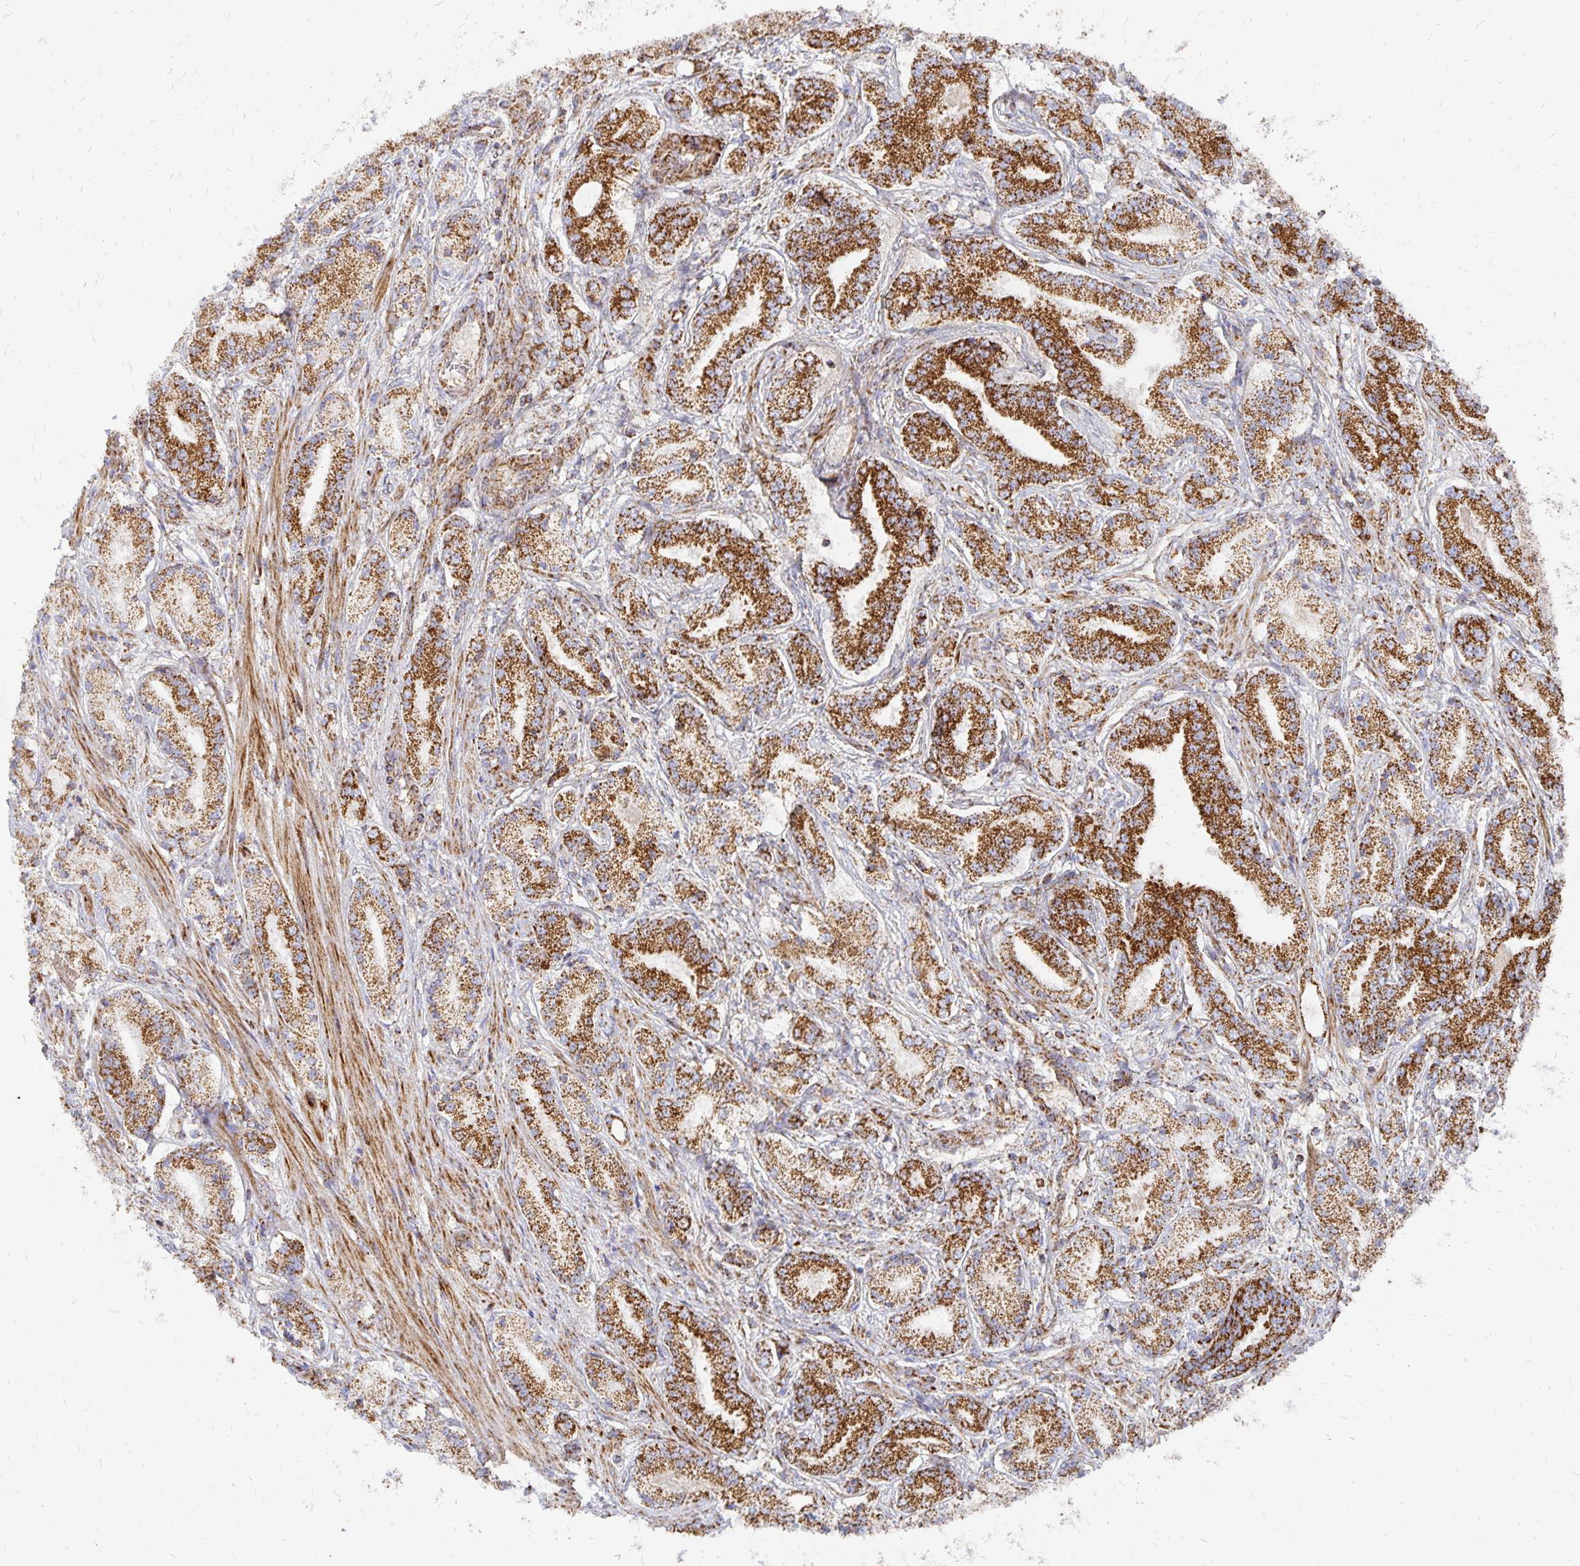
{"staining": {"intensity": "strong", "quantity": ">75%", "location": "cytoplasmic/membranous"}, "tissue": "prostate cancer", "cell_type": "Tumor cells", "image_type": "cancer", "snomed": [{"axis": "morphology", "description": "Adenocarcinoma, High grade"}, {"axis": "topography", "description": "Prostate and seminal vesicle, NOS"}], "caption": "Brown immunohistochemical staining in prostate high-grade adenocarcinoma exhibits strong cytoplasmic/membranous positivity in about >75% of tumor cells.", "gene": "STOML2", "patient": {"sex": "male", "age": 61}}